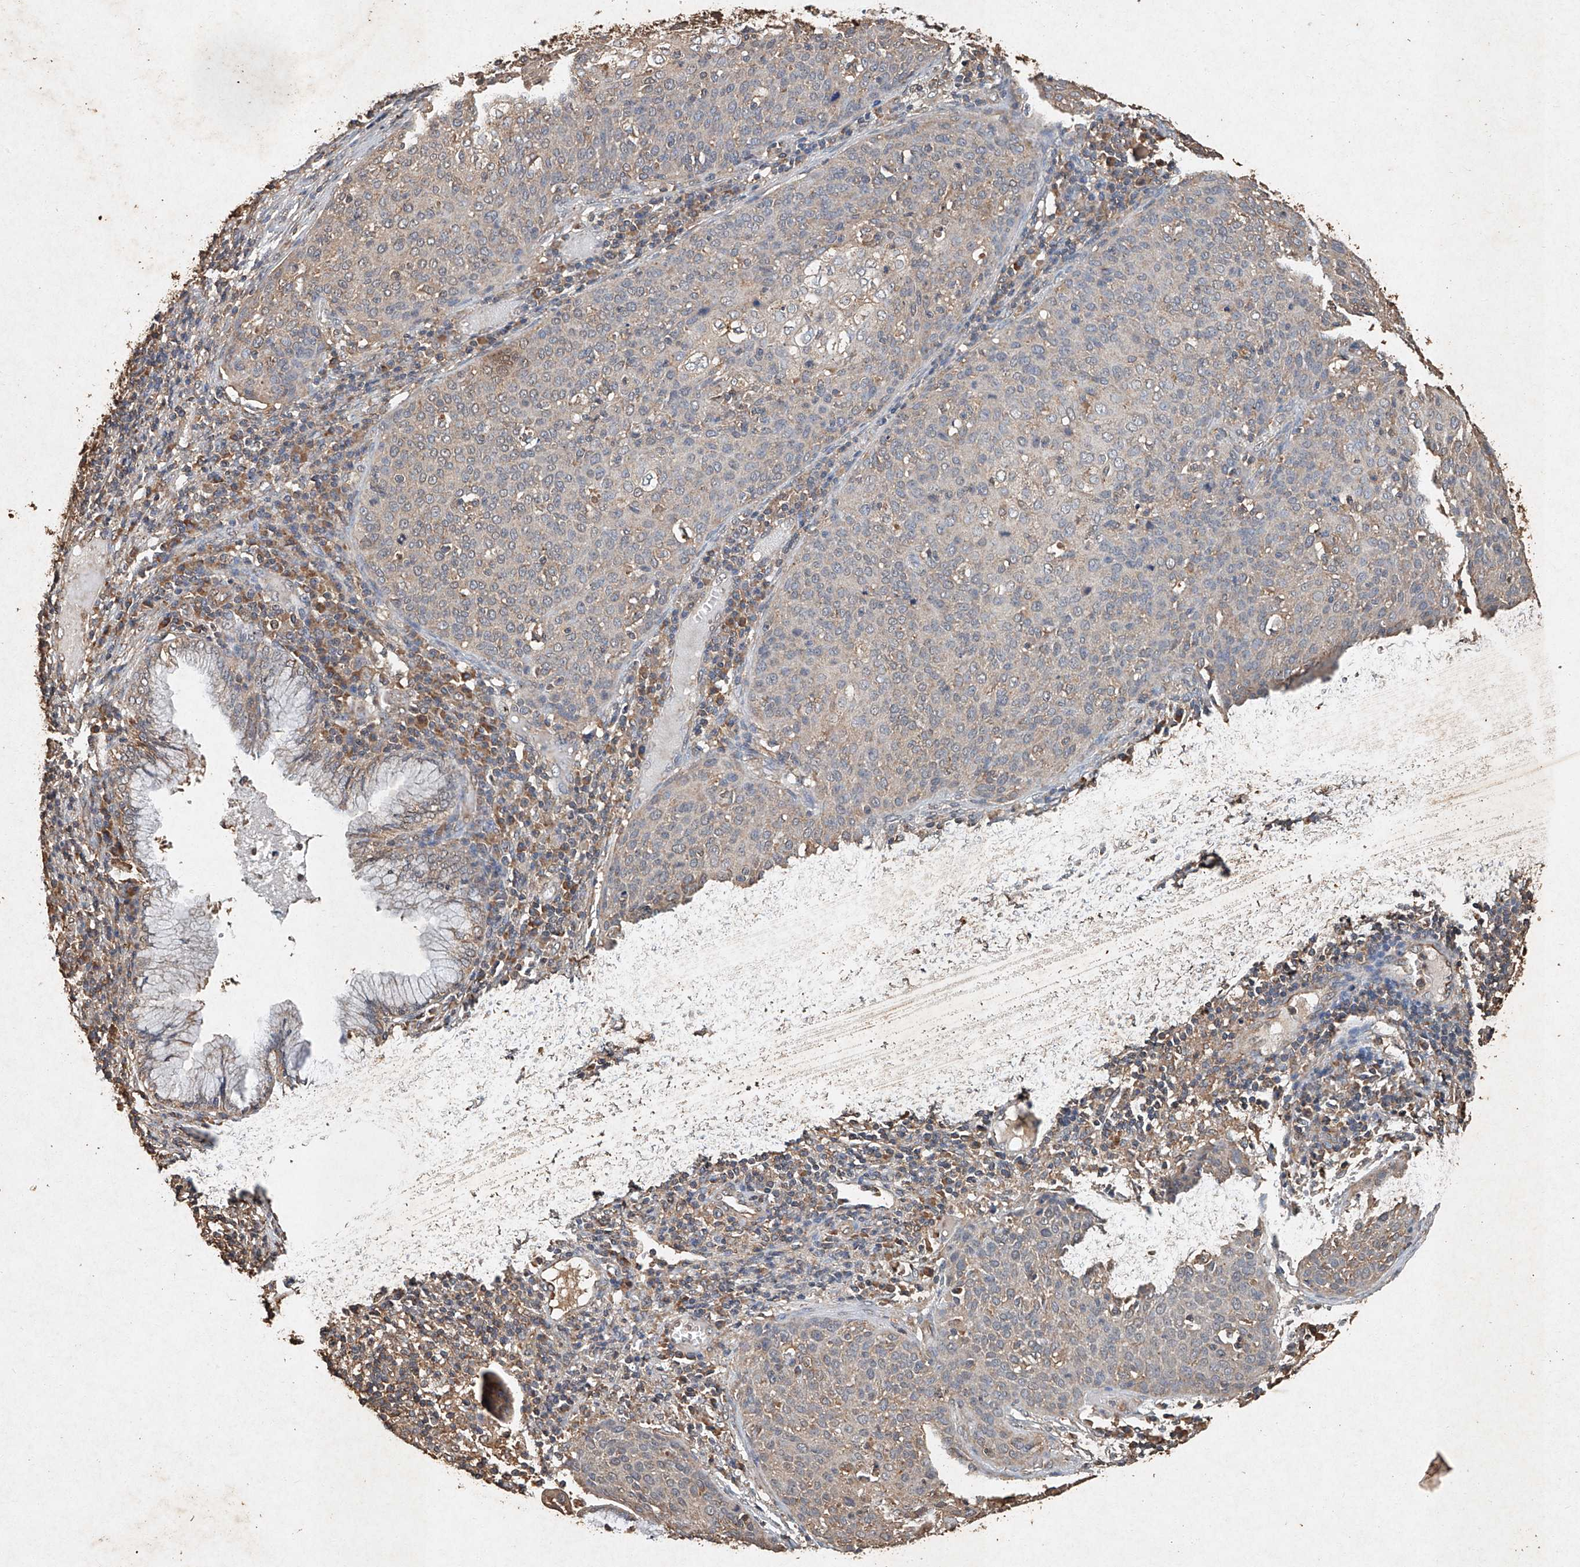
{"staining": {"intensity": "weak", "quantity": "<25%", "location": "cytoplasmic/membranous"}, "tissue": "cervical cancer", "cell_type": "Tumor cells", "image_type": "cancer", "snomed": [{"axis": "morphology", "description": "Squamous cell carcinoma, NOS"}, {"axis": "topography", "description": "Cervix"}], "caption": "Tumor cells show no significant staining in squamous cell carcinoma (cervical).", "gene": "STK3", "patient": {"sex": "female", "age": 38}}